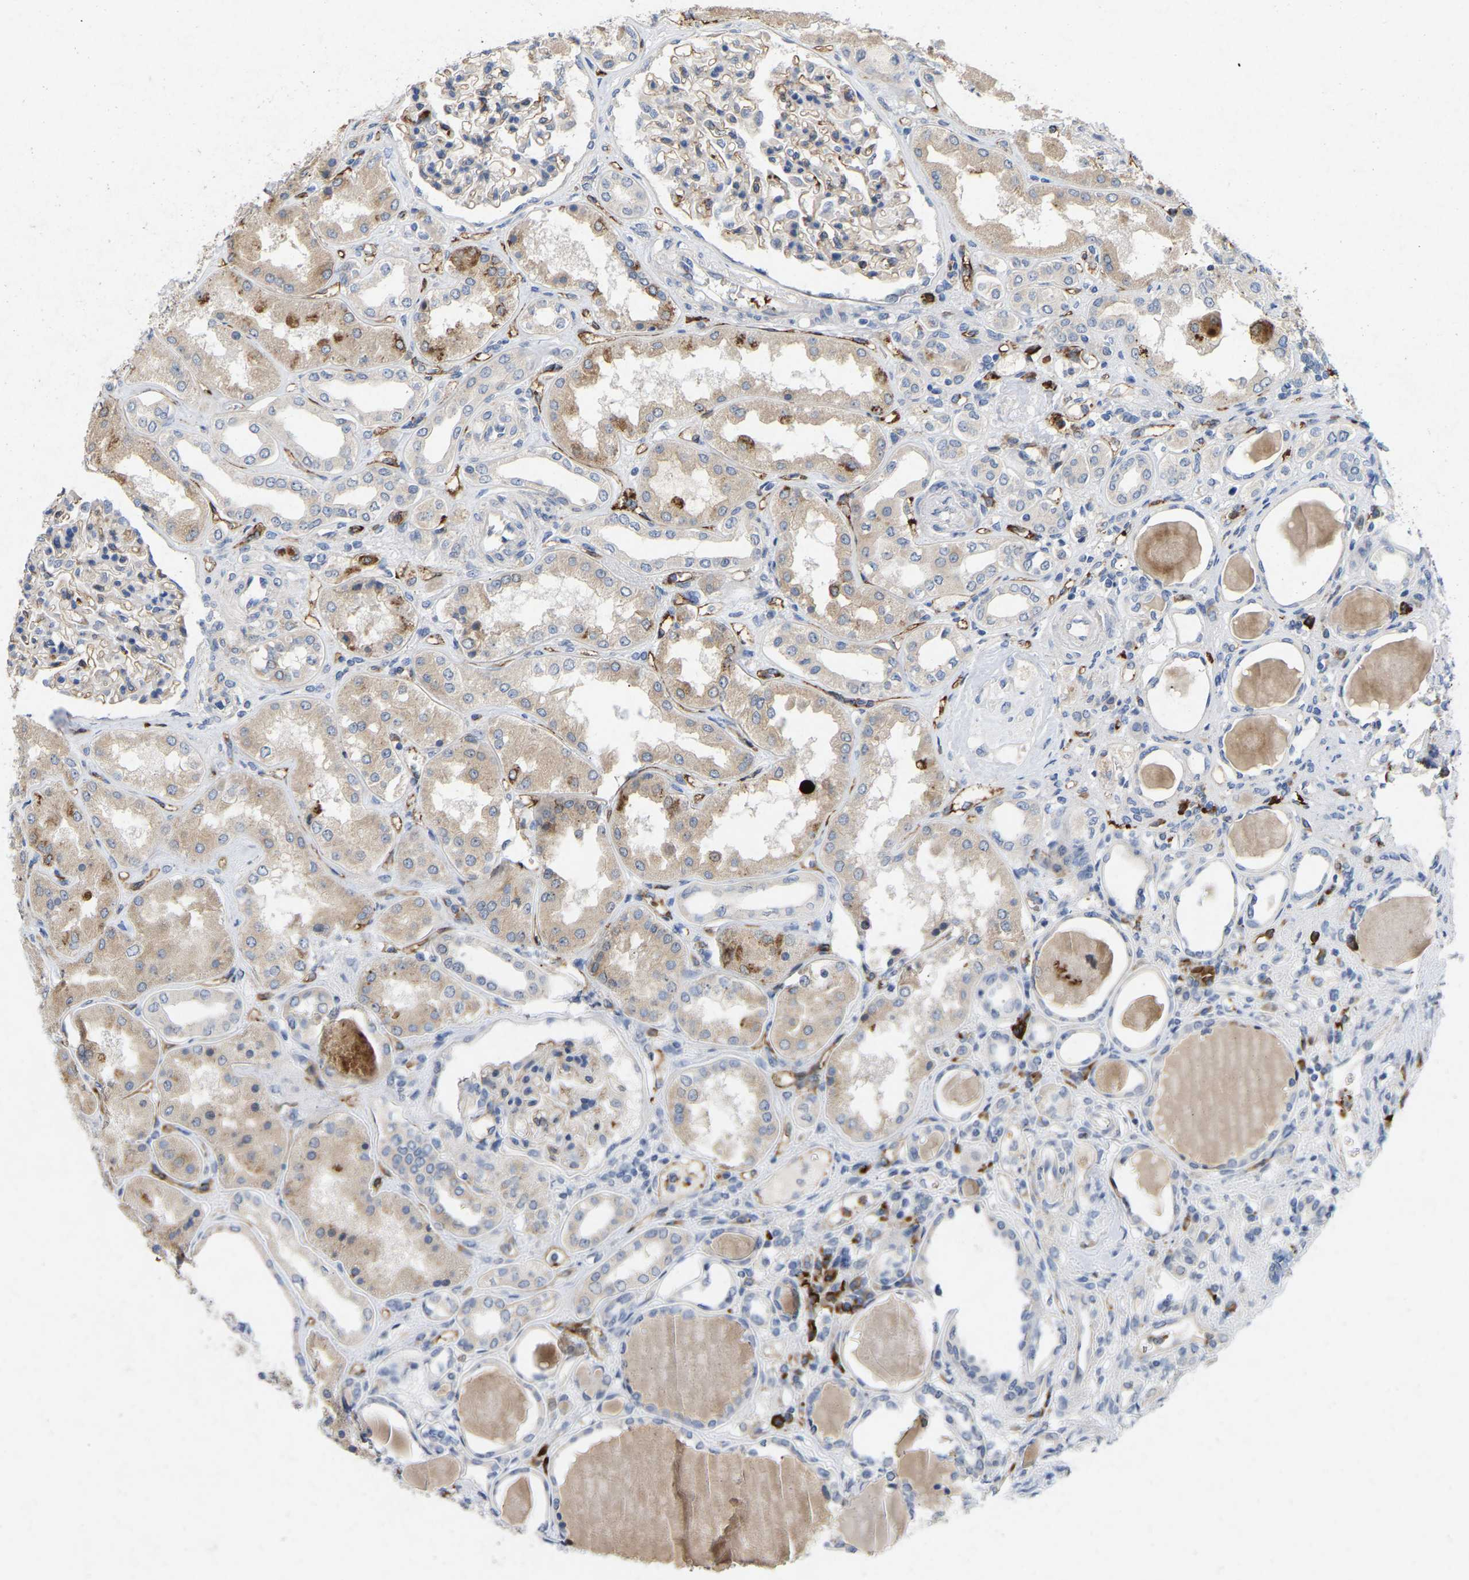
{"staining": {"intensity": "moderate", "quantity": "<25%", "location": "cytoplasmic/membranous"}, "tissue": "kidney", "cell_type": "Cells in glomeruli", "image_type": "normal", "snomed": [{"axis": "morphology", "description": "Normal tissue, NOS"}, {"axis": "topography", "description": "Kidney"}], "caption": "Protein expression by IHC displays moderate cytoplasmic/membranous staining in about <25% of cells in glomeruli in benign kidney.", "gene": "RHEB", "patient": {"sex": "female", "age": 56}}